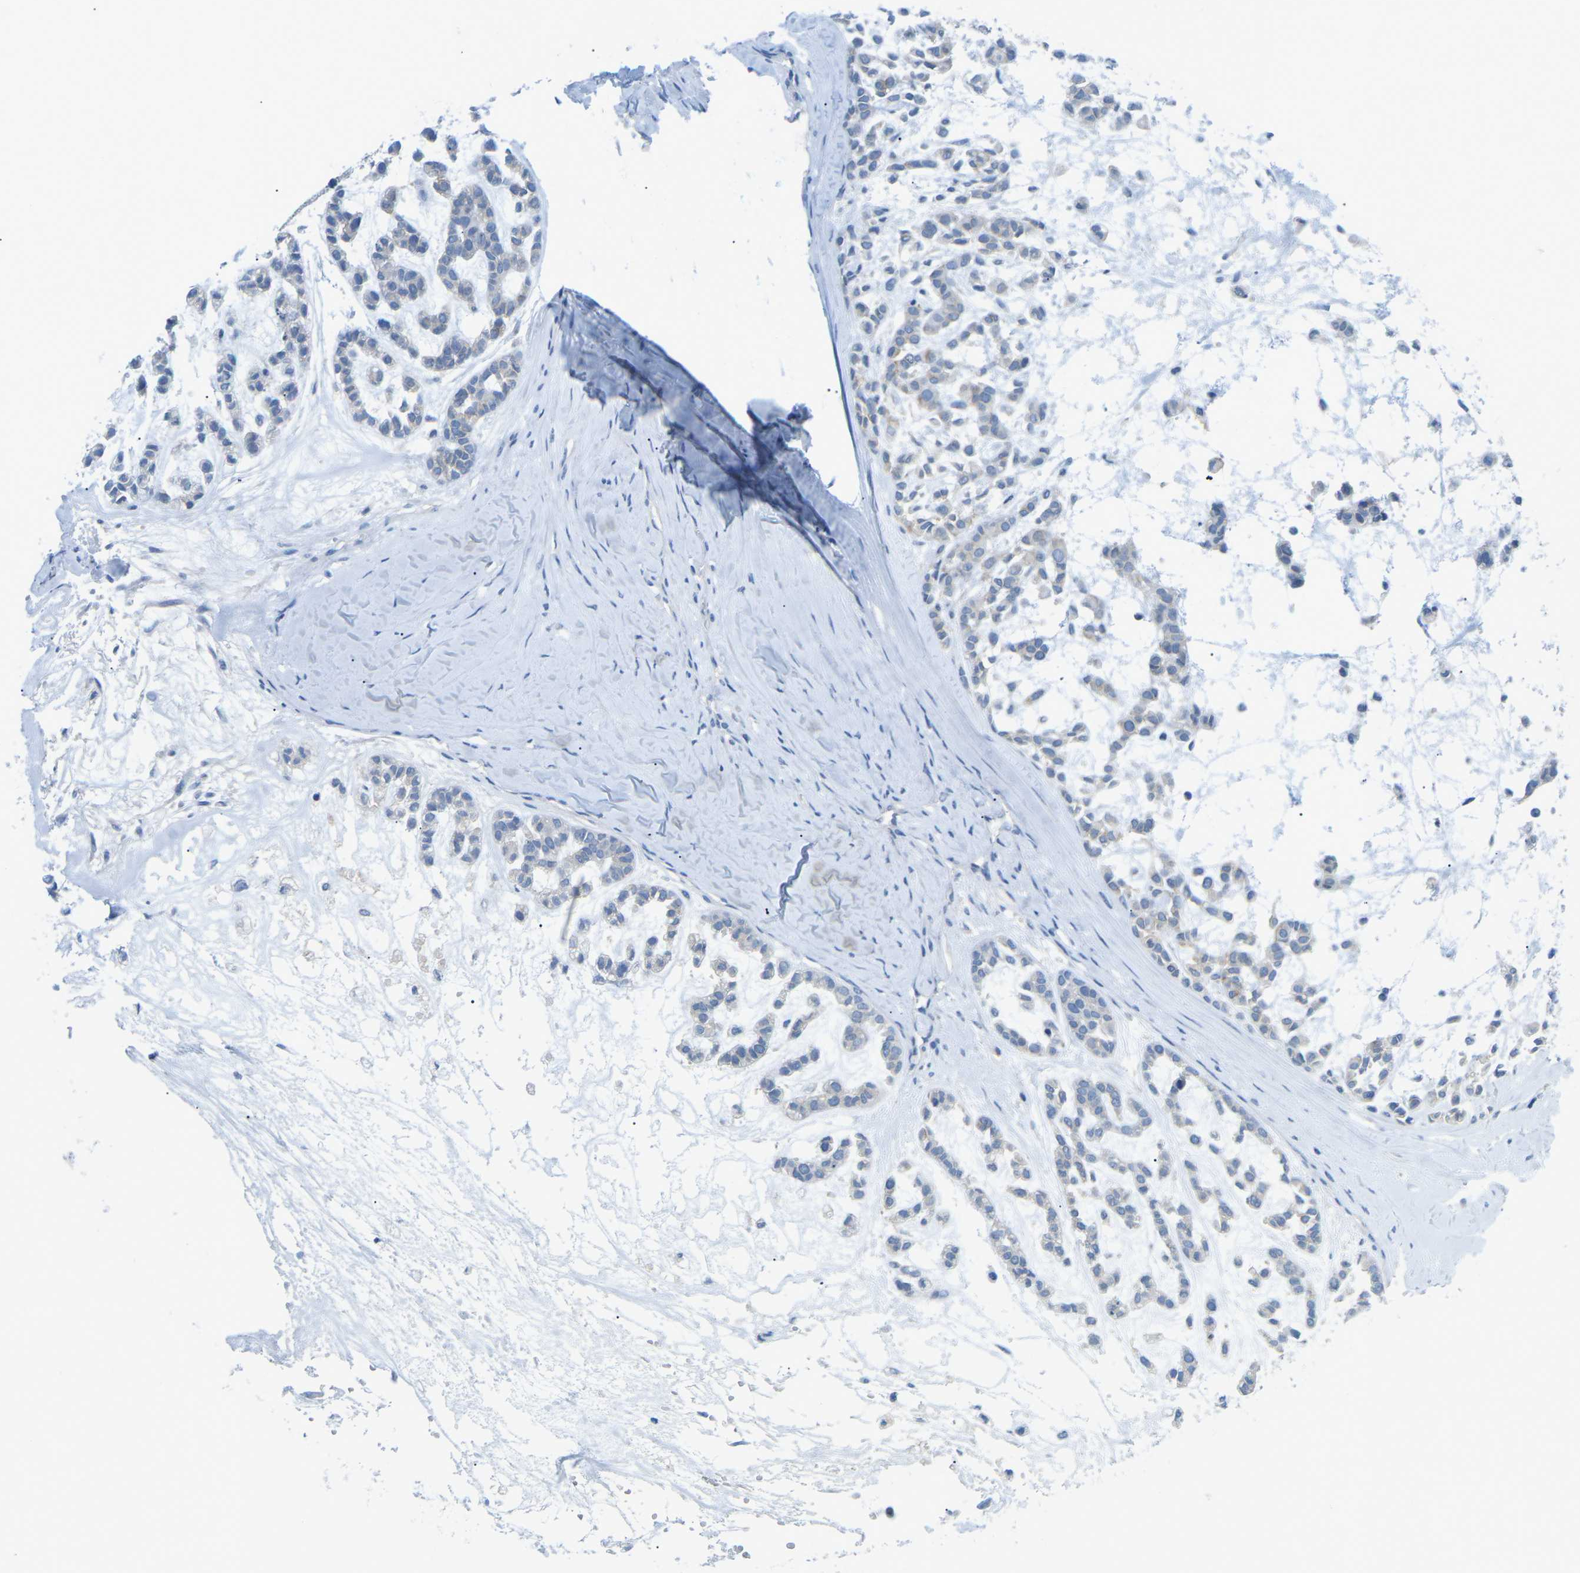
{"staining": {"intensity": "negative", "quantity": "none", "location": "none"}, "tissue": "head and neck cancer", "cell_type": "Tumor cells", "image_type": "cancer", "snomed": [{"axis": "morphology", "description": "Adenocarcinoma, NOS"}, {"axis": "morphology", "description": "Adenoma, NOS"}, {"axis": "topography", "description": "Head-Neck"}], "caption": "Immunohistochemistry image of neoplastic tissue: head and neck cancer stained with DAB demonstrates no significant protein expression in tumor cells.", "gene": "CD47", "patient": {"sex": "female", "age": 55}}